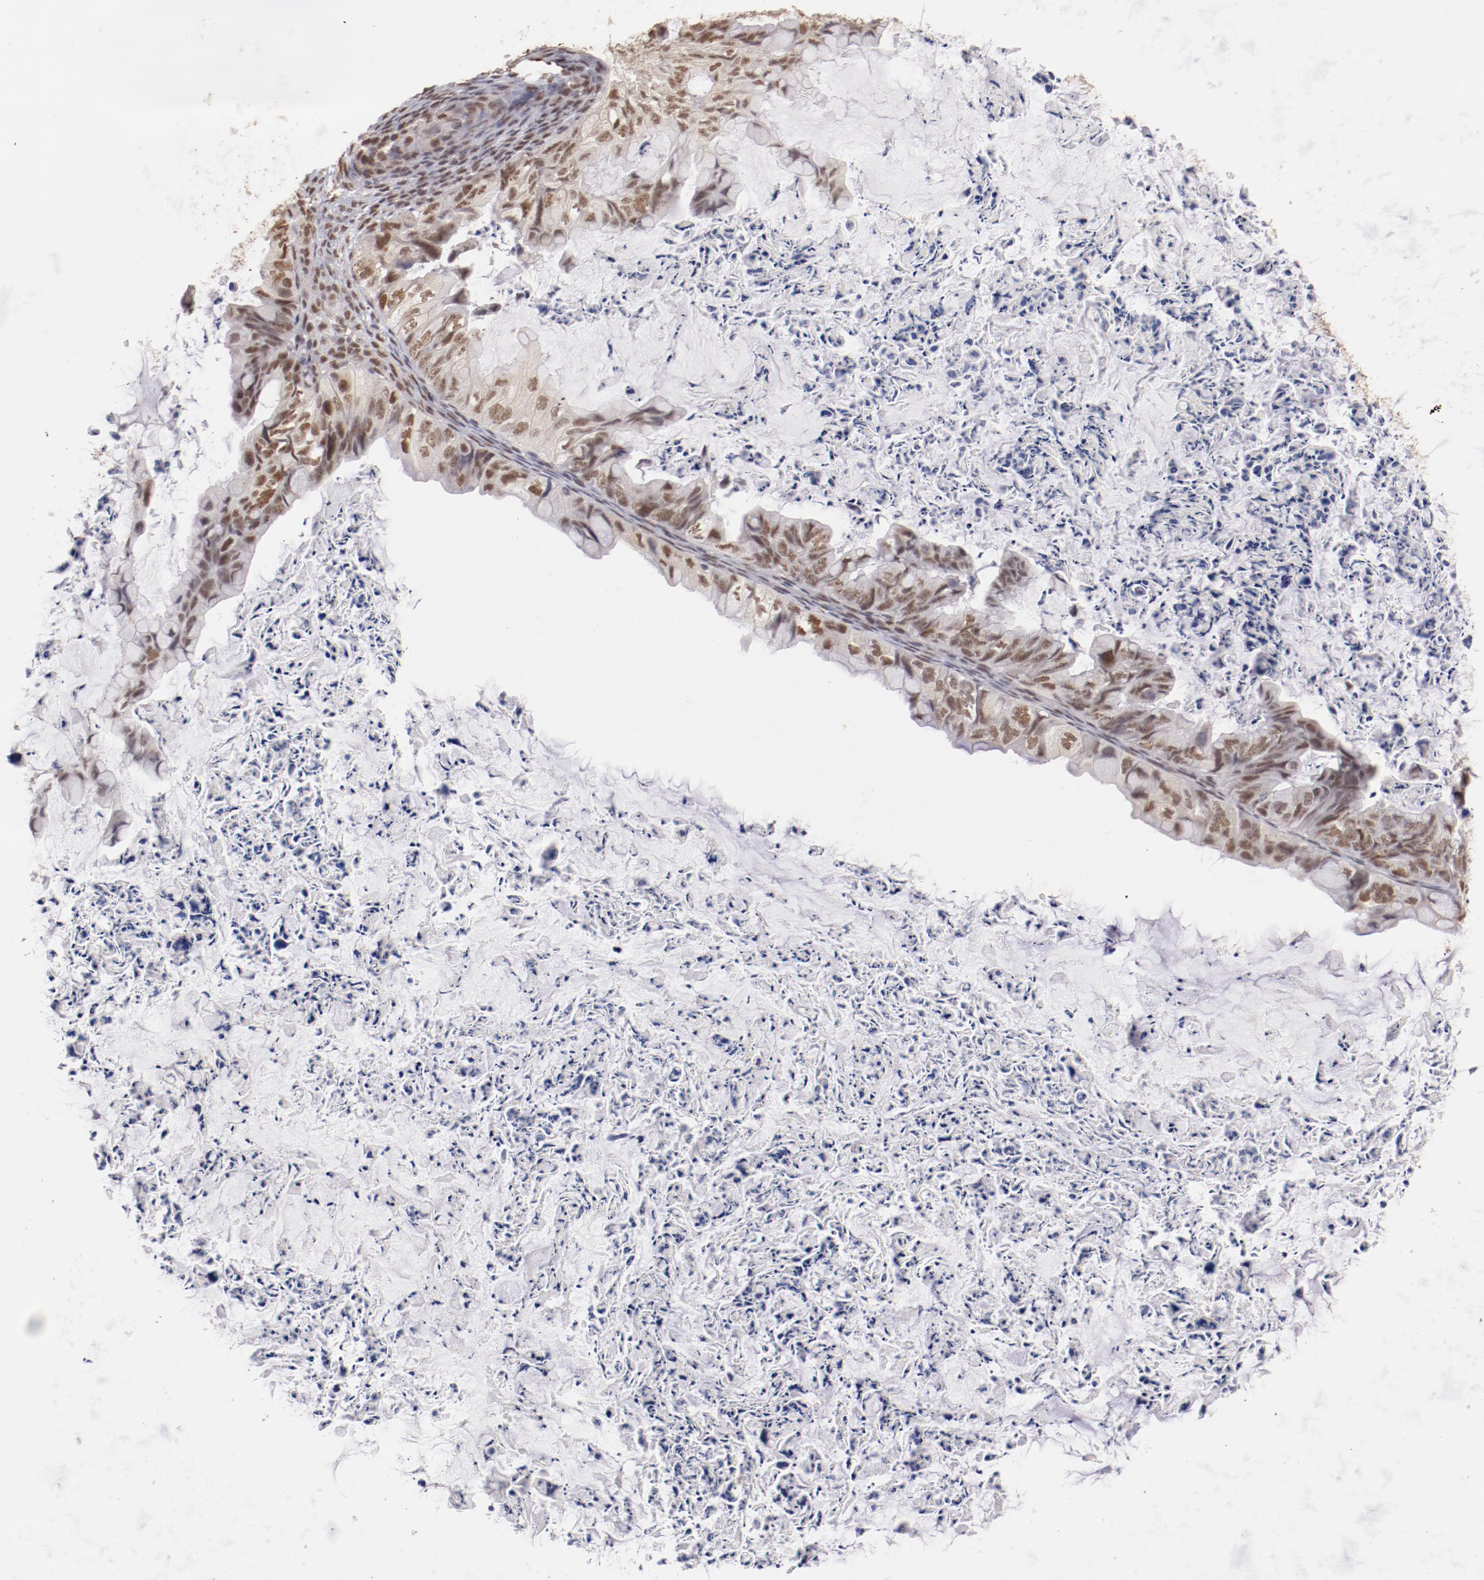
{"staining": {"intensity": "moderate", "quantity": ">75%", "location": "nuclear"}, "tissue": "ovarian cancer", "cell_type": "Tumor cells", "image_type": "cancer", "snomed": [{"axis": "morphology", "description": "Cystadenocarcinoma, mucinous, NOS"}, {"axis": "topography", "description": "Ovary"}], "caption": "A brown stain shows moderate nuclear positivity of a protein in ovarian mucinous cystadenocarcinoma tumor cells.", "gene": "NFE2", "patient": {"sex": "female", "age": 36}}